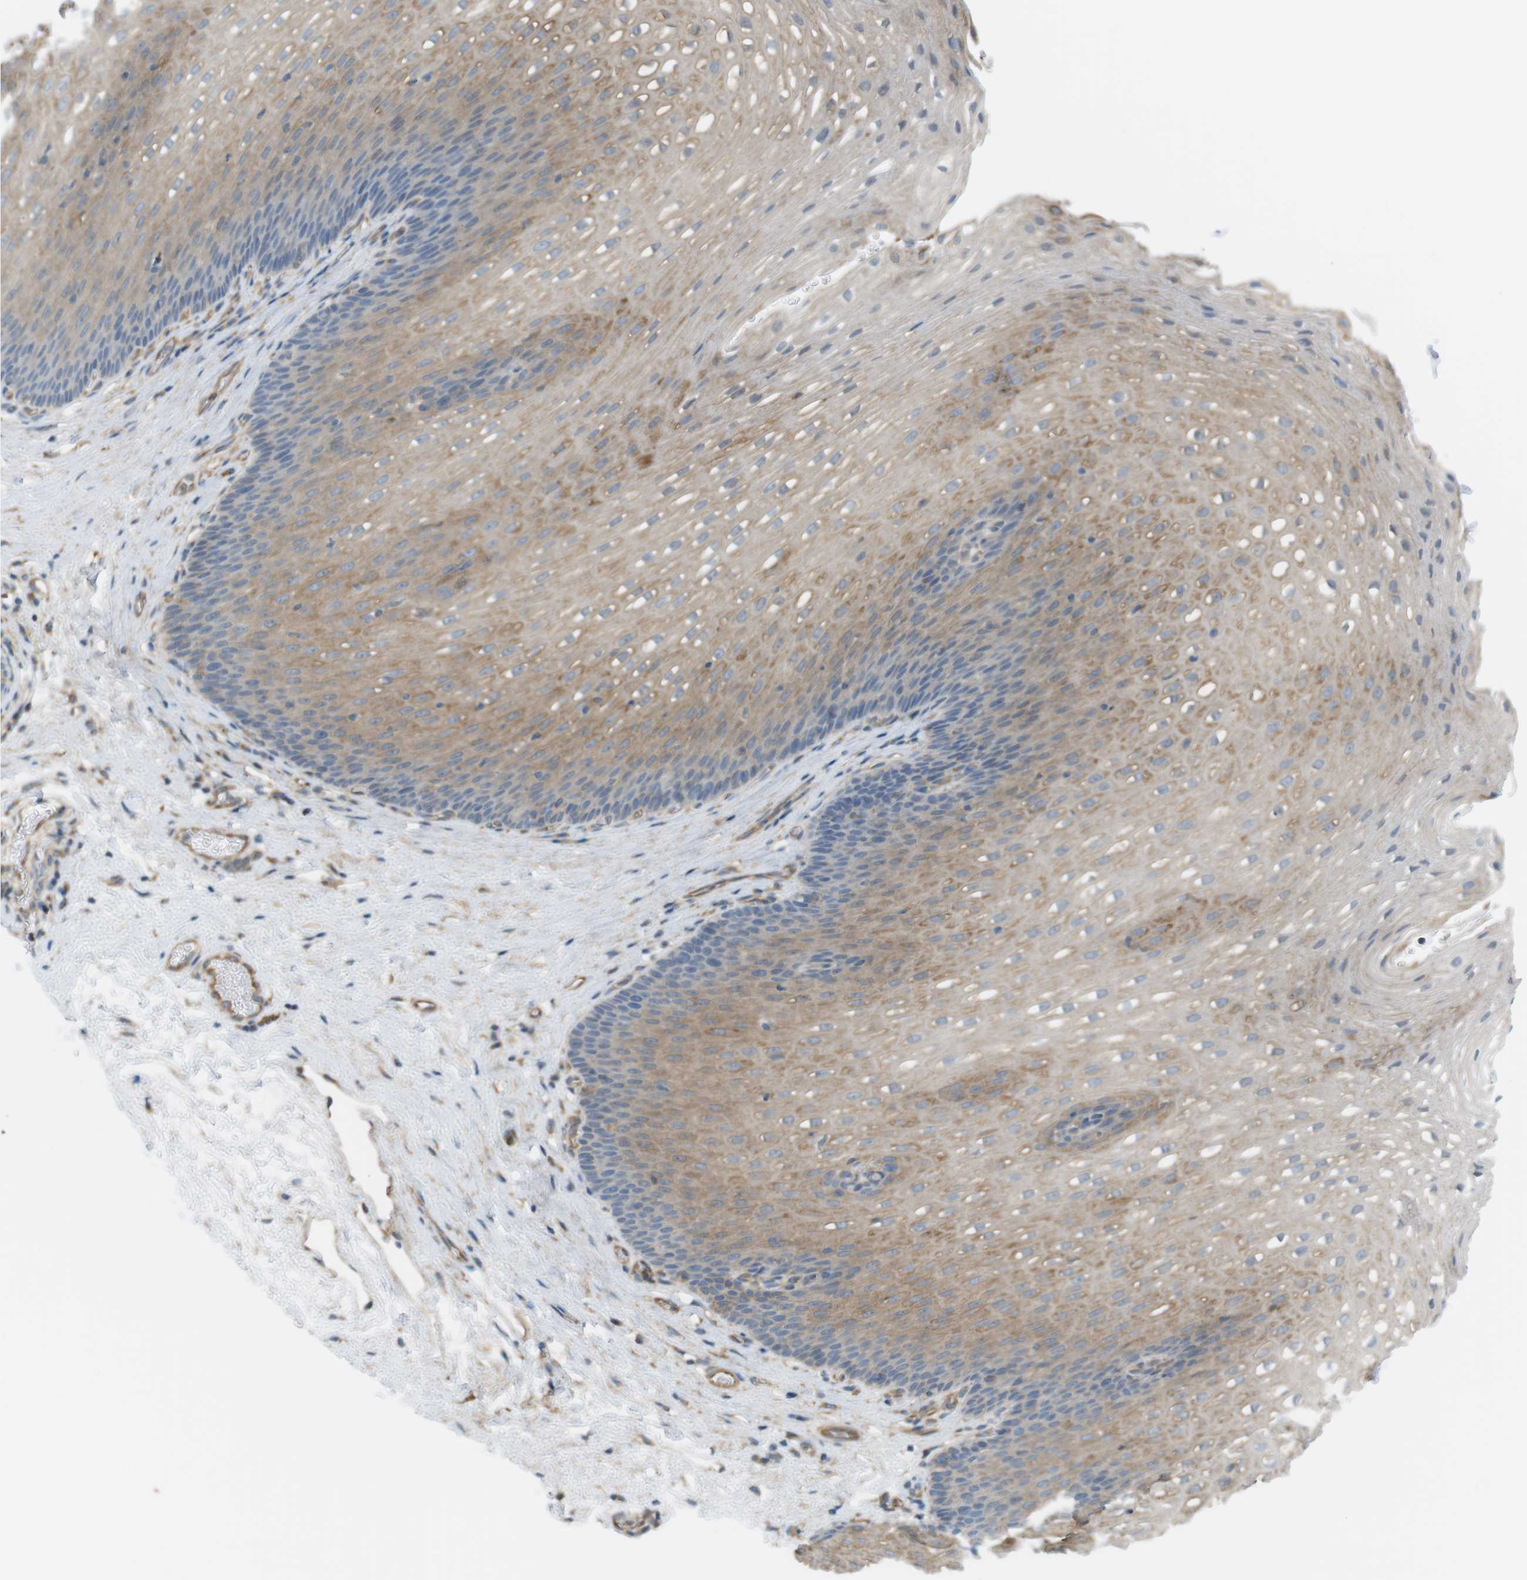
{"staining": {"intensity": "weak", "quantity": "25%-75%", "location": "cytoplasmic/membranous"}, "tissue": "esophagus", "cell_type": "Squamous epithelial cells", "image_type": "normal", "snomed": [{"axis": "morphology", "description": "Normal tissue, NOS"}, {"axis": "topography", "description": "Esophagus"}], "caption": "The micrograph demonstrates a brown stain indicating the presence of a protein in the cytoplasmic/membranous of squamous epithelial cells in esophagus.", "gene": "PEPD", "patient": {"sex": "male", "age": 48}}